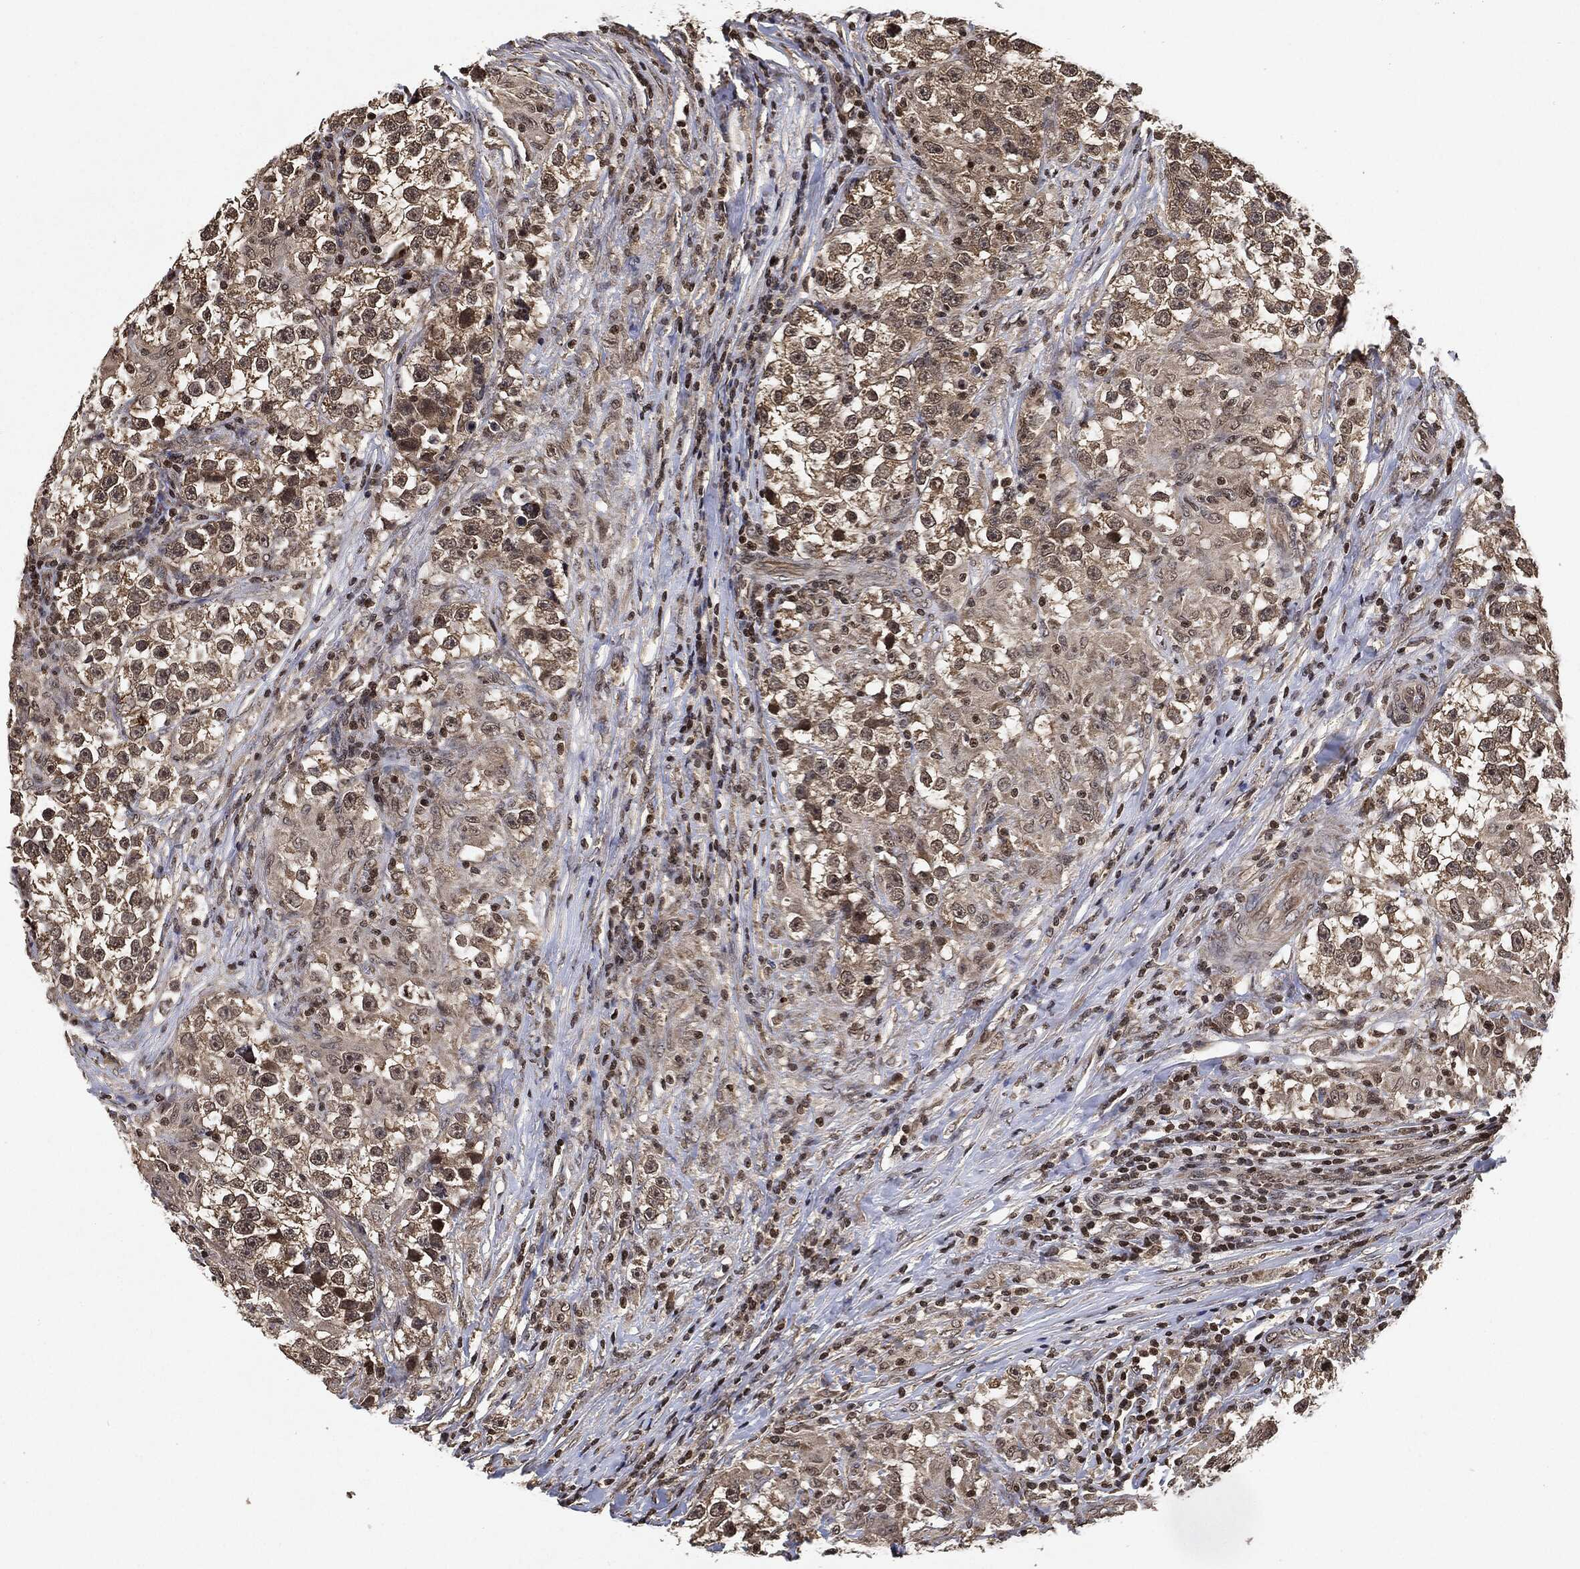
{"staining": {"intensity": "weak", "quantity": "25%-75%", "location": "cytoplasmic/membranous"}, "tissue": "testis cancer", "cell_type": "Tumor cells", "image_type": "cancer", "snomed": [{"axis": "morphology", "description": "Seminoma, NOS"}, {"axis": "topography", "description": "Testis"}], "caption": "Immunohistochemistry (IHC) micrograph of testis cancer (seminoma) stained for a protein (brown), which demonstrates low levels of weak cytoplasmic/membranous staining in about 25%-75% of tumor cells.", "gene": "PDK1", "patient": {"sex": "male", "age": 46}}